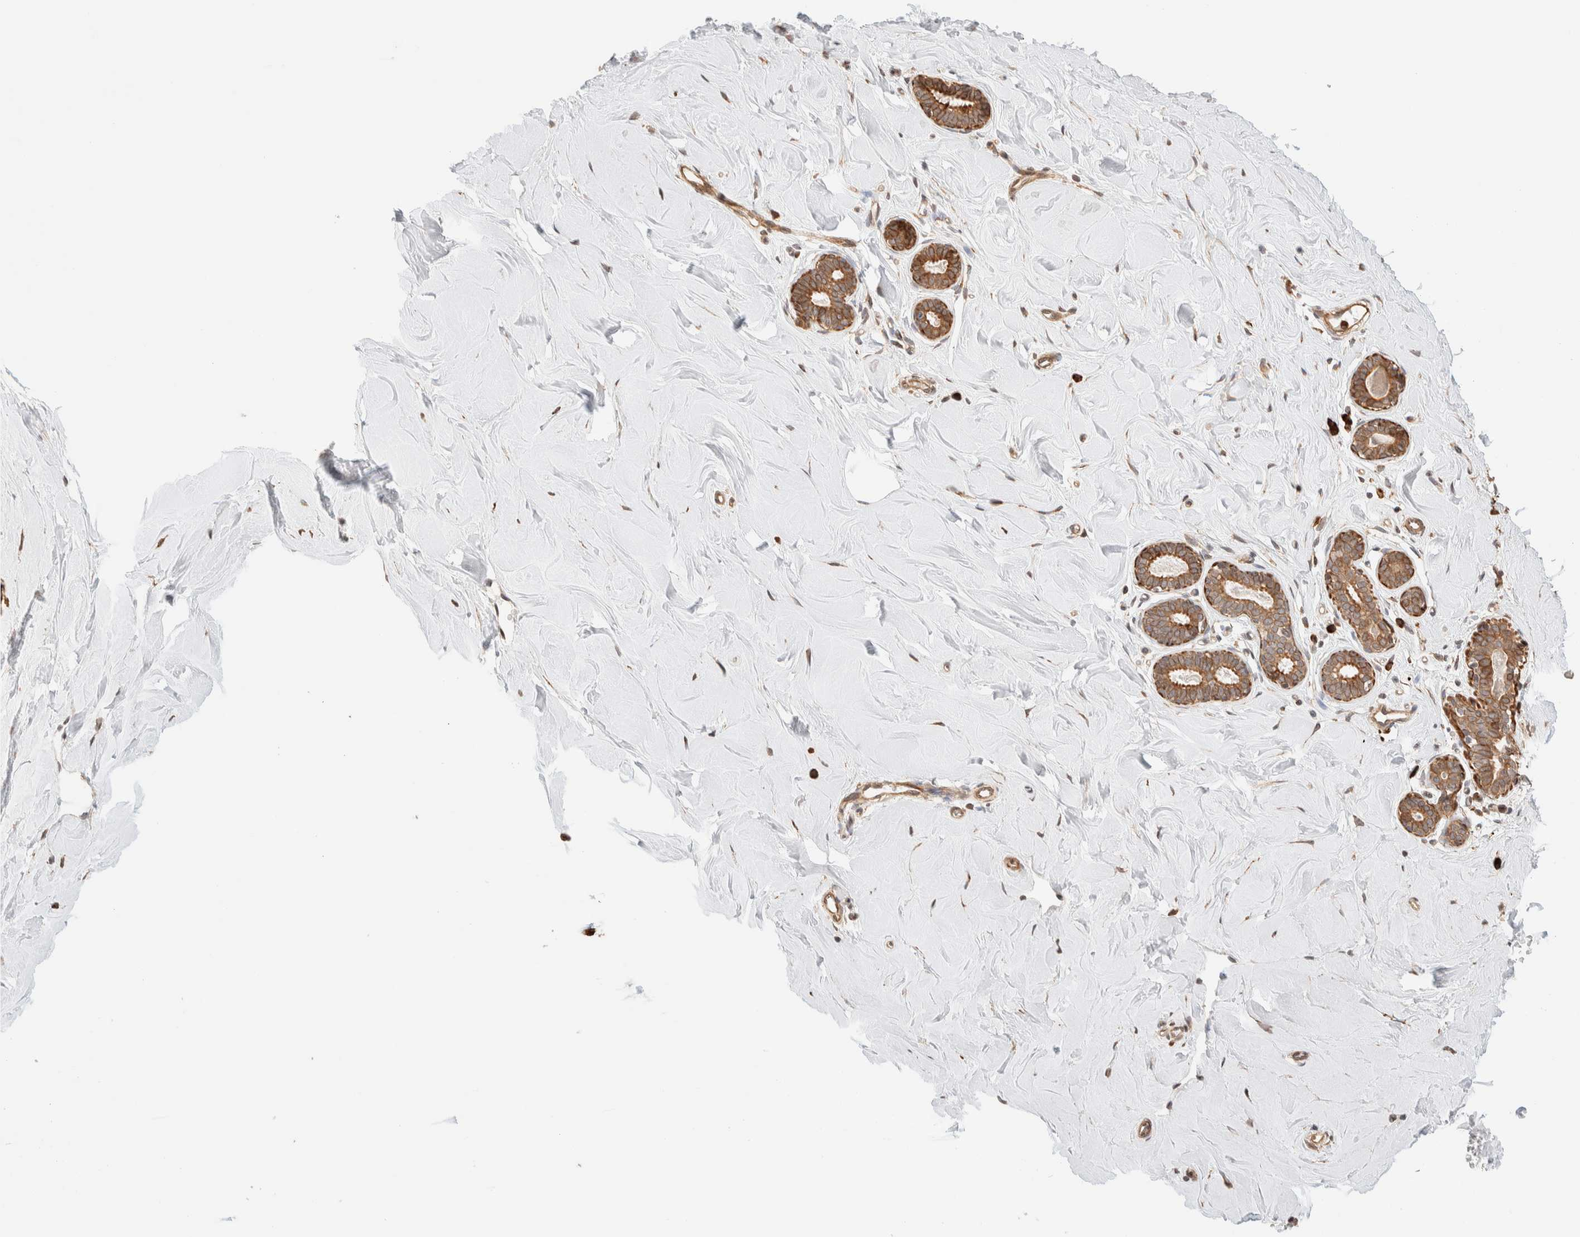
{"staining": {"intensity": "moderate", "quantity": ">75%", "location": "cytoplasmic/membranous,nuclear"}, "tissue": "breast", "cell_type": "Adipocytes", "image_type": "normal", "snomed": [{"axis": "morphology", "description": "Normal tissue, NOS"}, {"axis": "topography", "description": "Breast"}], "caption": "A brown stain shows moderate cytoplasmic/membranous,nuclear staining of a protein in adipocytes of unremarkable human breast.", "gene": "INTS1", "patient": {"sex": "female", "age": 23}}